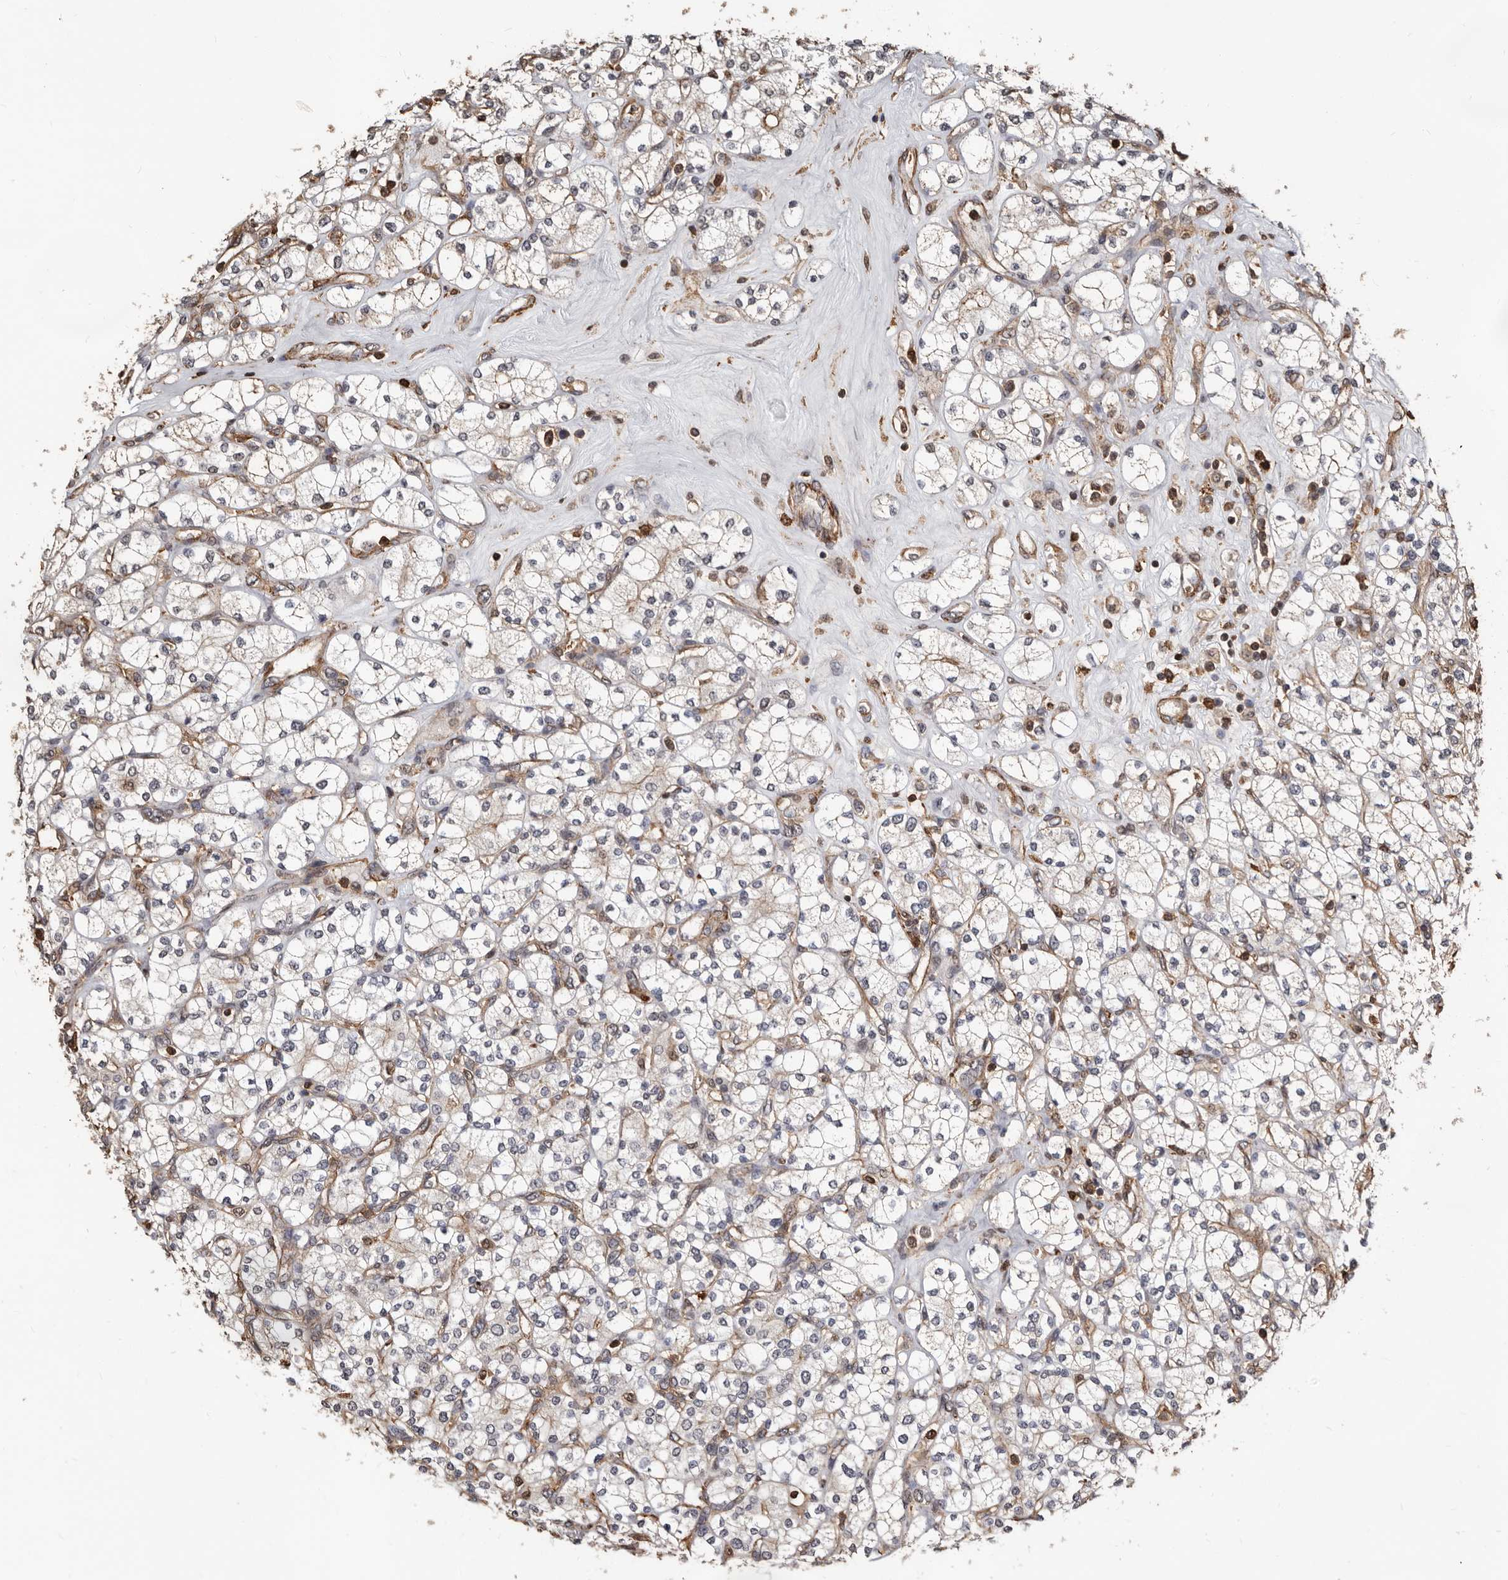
{"staining": {"intensity": "negative", "quantity": "none", "location": "none"}, "tissue": "renal cancer", "cell_type": "Tumor cells", "image_type": "cancer", "snomed": [{"axis": "morphology", "description": "Adenocarcinoma, NOS"}, {"axis": "topography", "description": "Kidney"}], "caption": "IHC image of neoplastic tissue: human renal cancer stained with DAB displays no significant protein staining in tumor cells.", "gene": "GSK3A", "patient": {"sex": "male", "age": 77}}